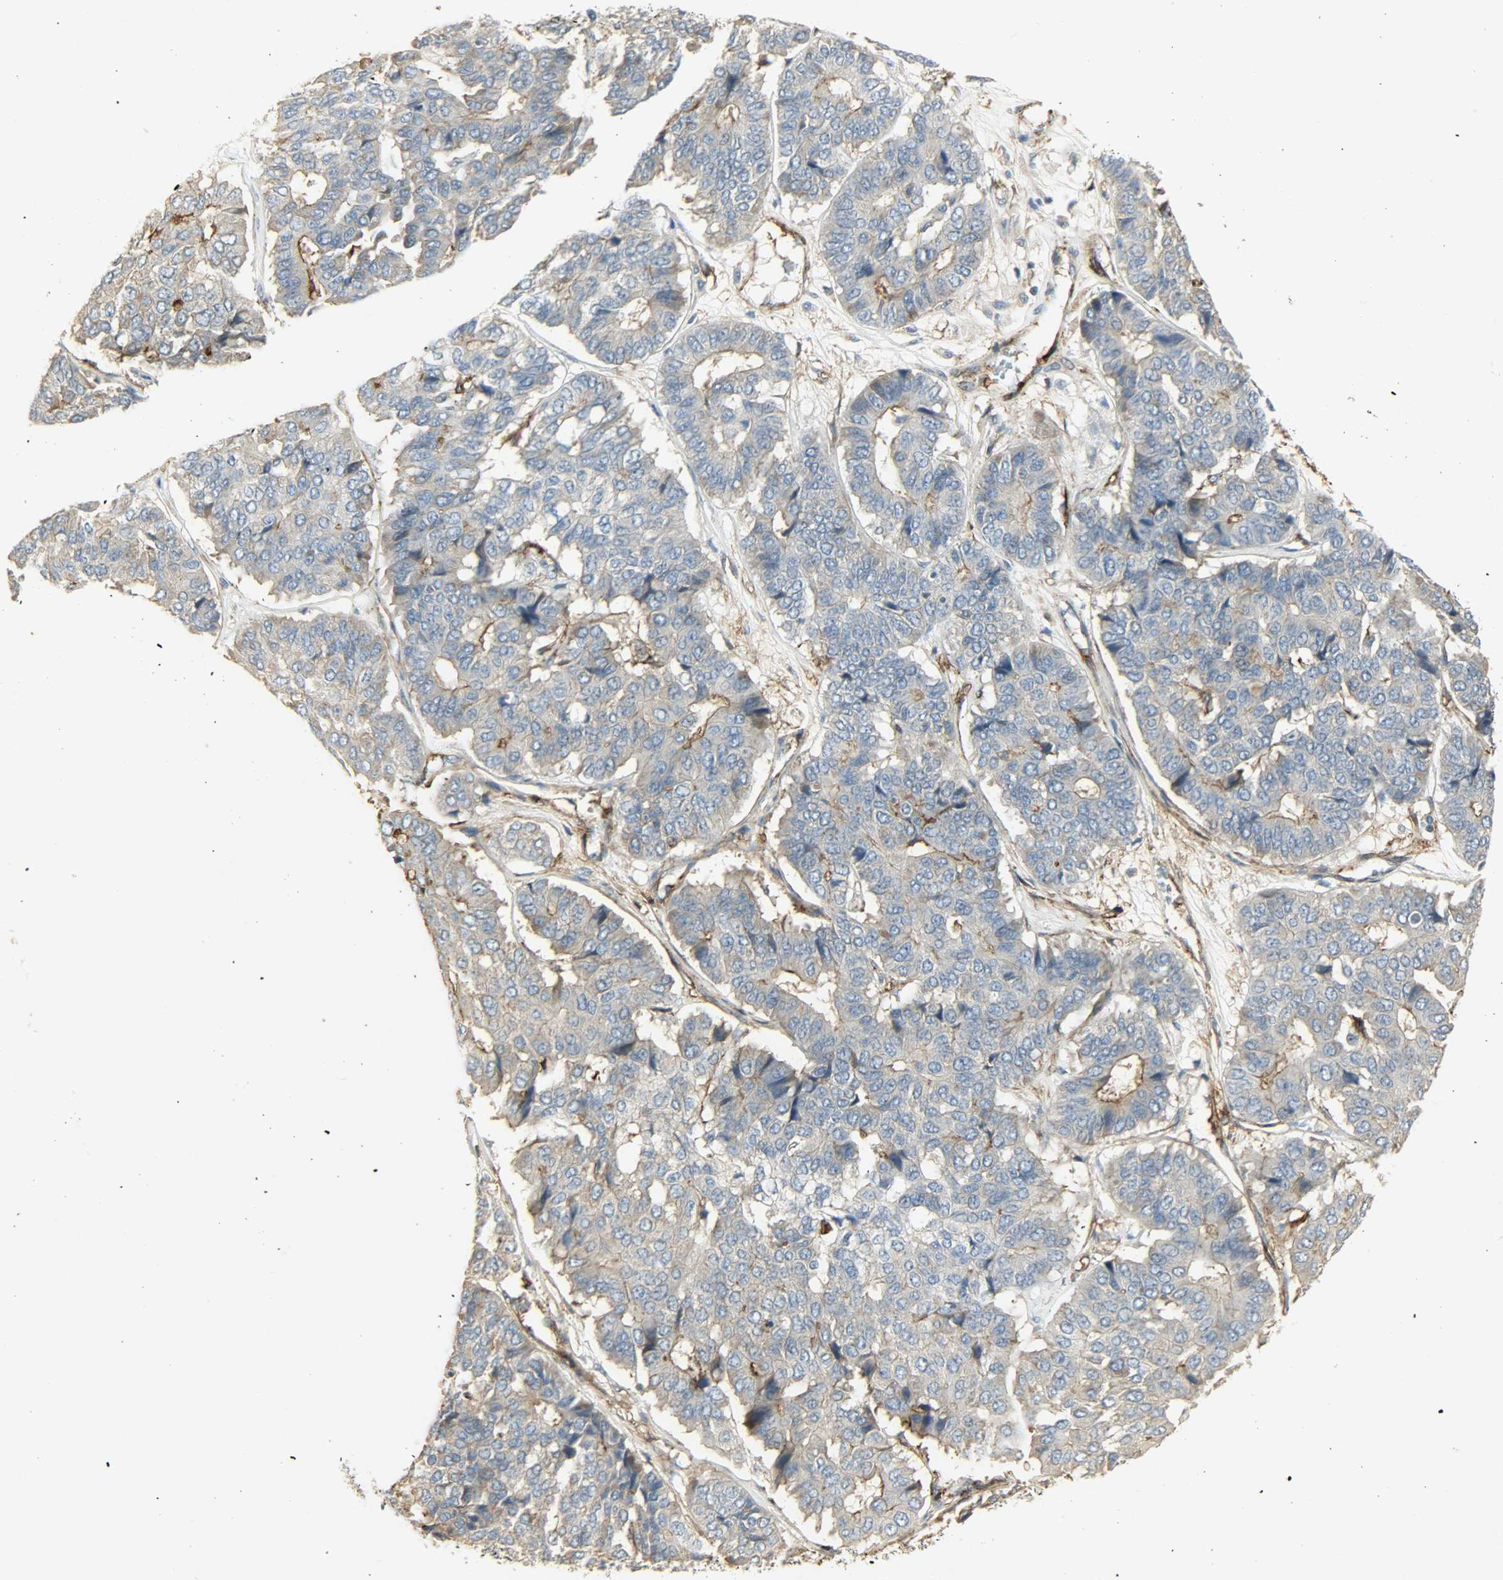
{"staining": {"intensity": "weak", "quantity": "25%-75%", "location": "cytoplasmic/membranous"}, "tissue": "pancreatic cancer", "cell_type": "Tumor cells", "image_type": "cancer", "snomed": [{"axis": "morphology", "description": "Adenocarcinoma, NOS"}, {"axis": "topography", "description": "Pancreas"}], "caption": "A histopathology image of adenocarcinoma (pancreatic) stained for a protein displays weak cytoplasmic/membranous brown staining in tumor cells.", "gene": "ENPEP", "patient": {"sex": "male", "age": 50}}